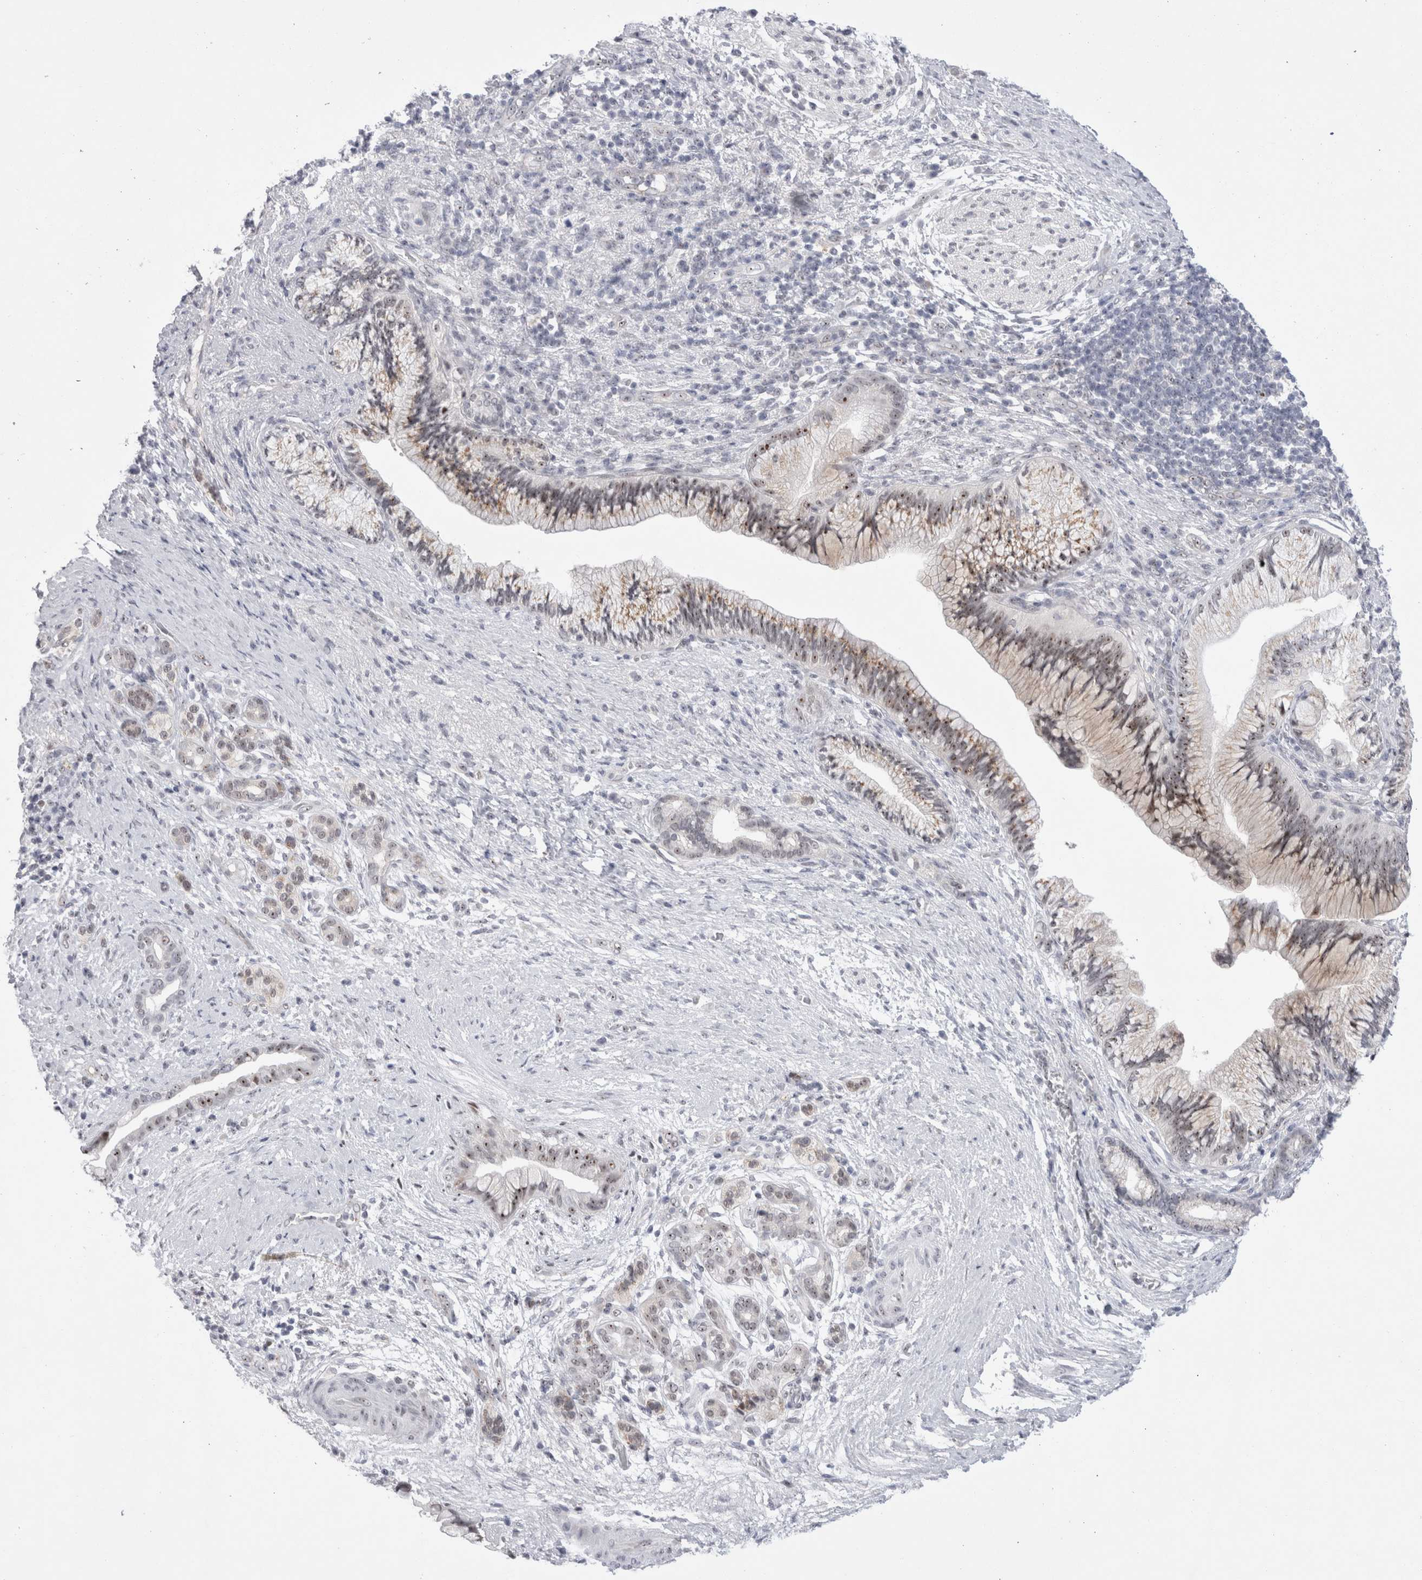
{"staining": {"intensity": "weak", "quantity": ">75%", "location": "cytoplasmic/membranous,nuclear"}, "tissue": "pancreatic cancer", "cell_type": "Tumor cells", "image_type": "cancer", "snomed": [{"axis": "morphology", "description": "Adenocarcinoma, NOS"}, {"axis": "topography", "description": "Pancreas"}], "caption": "Adenocarcinoma (pancreatic) stained with DAB (3,3'-diaminobenzidine) immunohistochemistry reveals low levels of weak cytoplasmic/membranous and nuclear expression in approximately >75% of tumor cells.", "gene": "CERS5", "patient": {"sex": "male", "age": 59}}